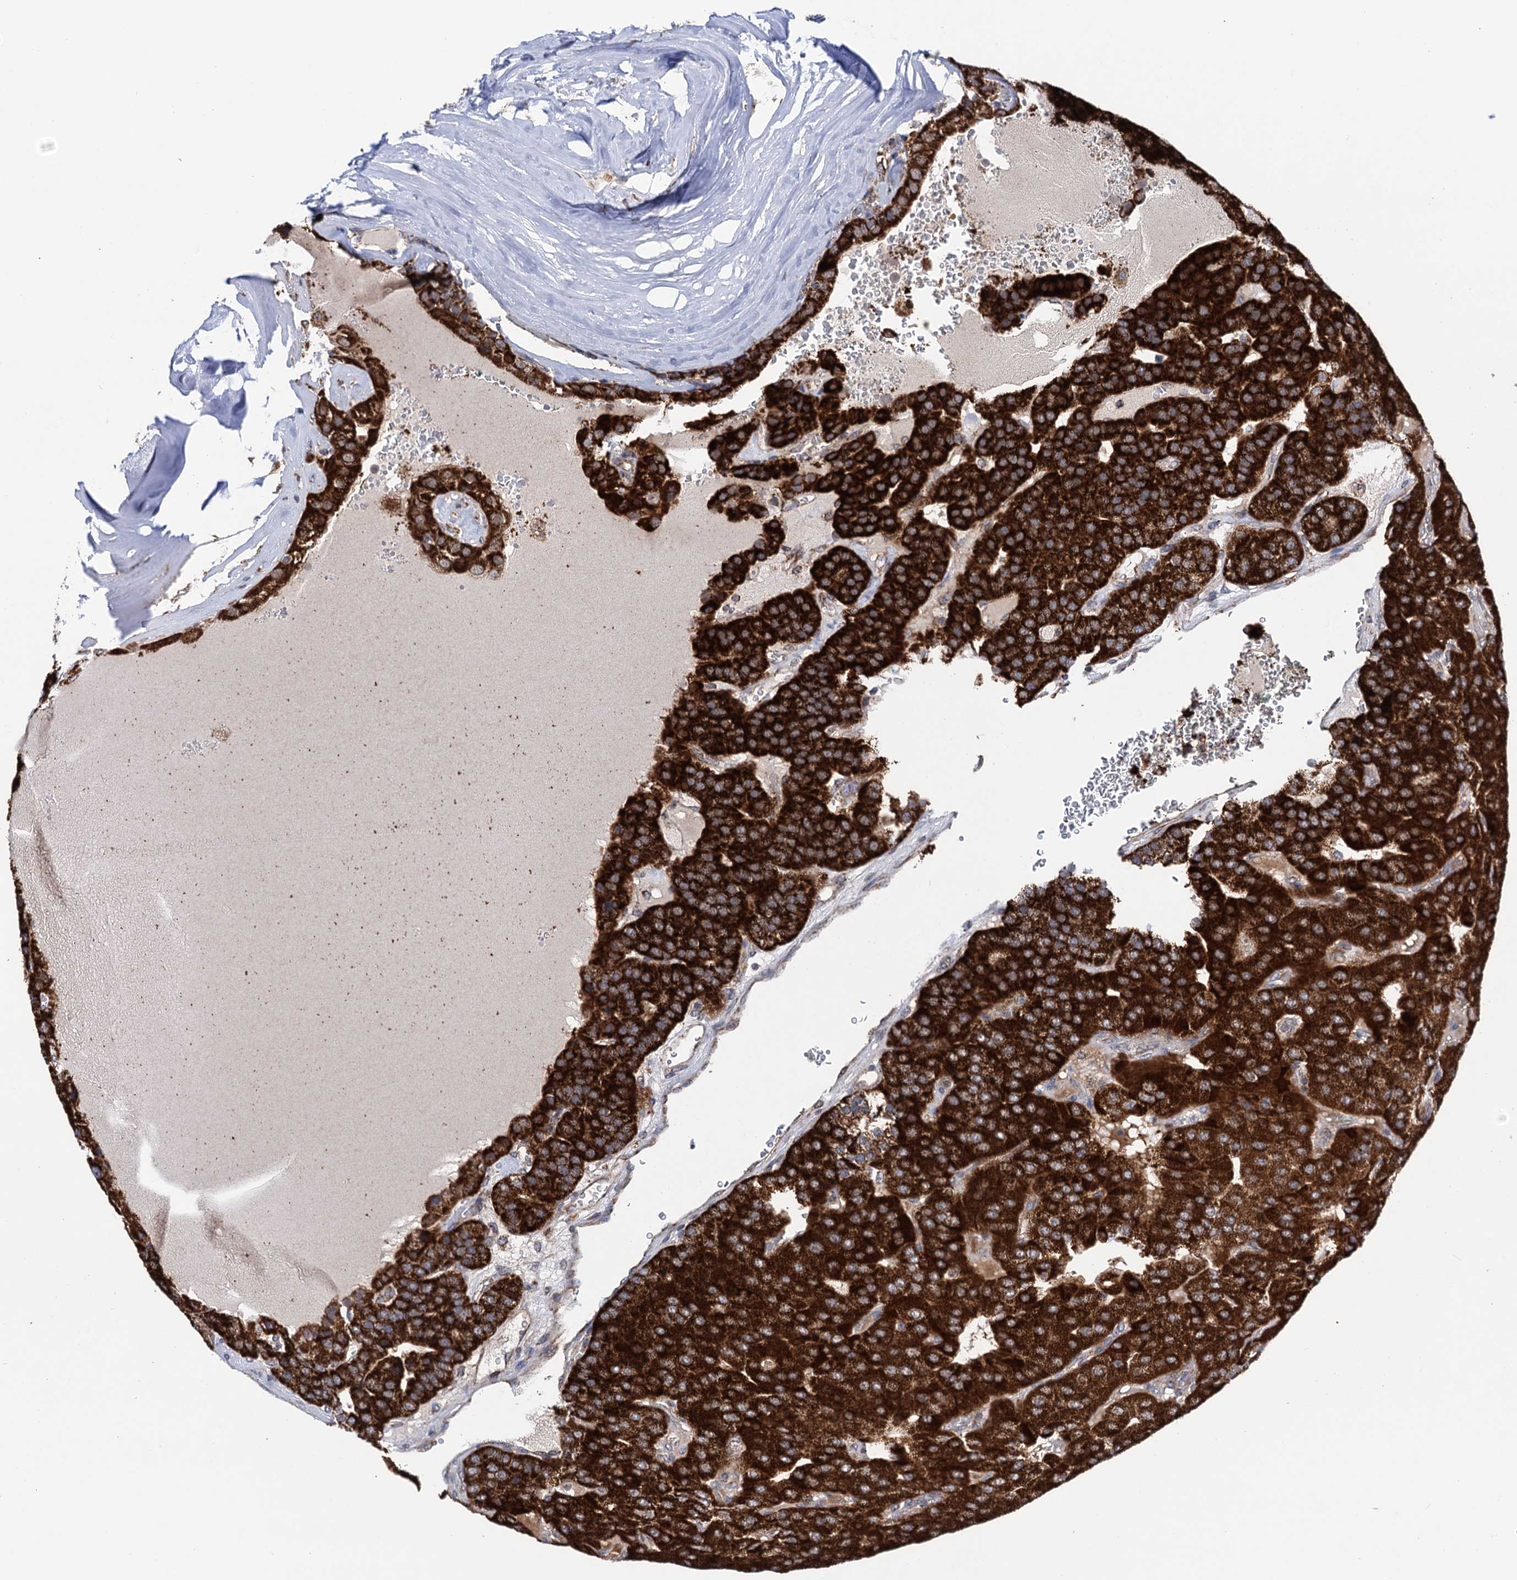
{"staining": {"intensity": "strong", "quantity": ">75%", "location": "cytoplasmic/membranous"}, "tissue": "parathyroid gland", "cell_type": "Glandular cells", "image_type": "normal", "snomed": [{"axis": "morphology", "description": "Normal tissue, NOS"}, {"axis": "morphology", "description": "Adenoma, NOS"}, {"axis": "topography", "description": "Parathyroid gland"}], "caption": "A high-resolution image shows IHC staining of normal parathyroid gland, which demonstrates strong cytoplasmic/membranous staining in about >75% of glandular cells.", "gene": "SUCLA2", "patient": {"sex": "female", "age": 86}}